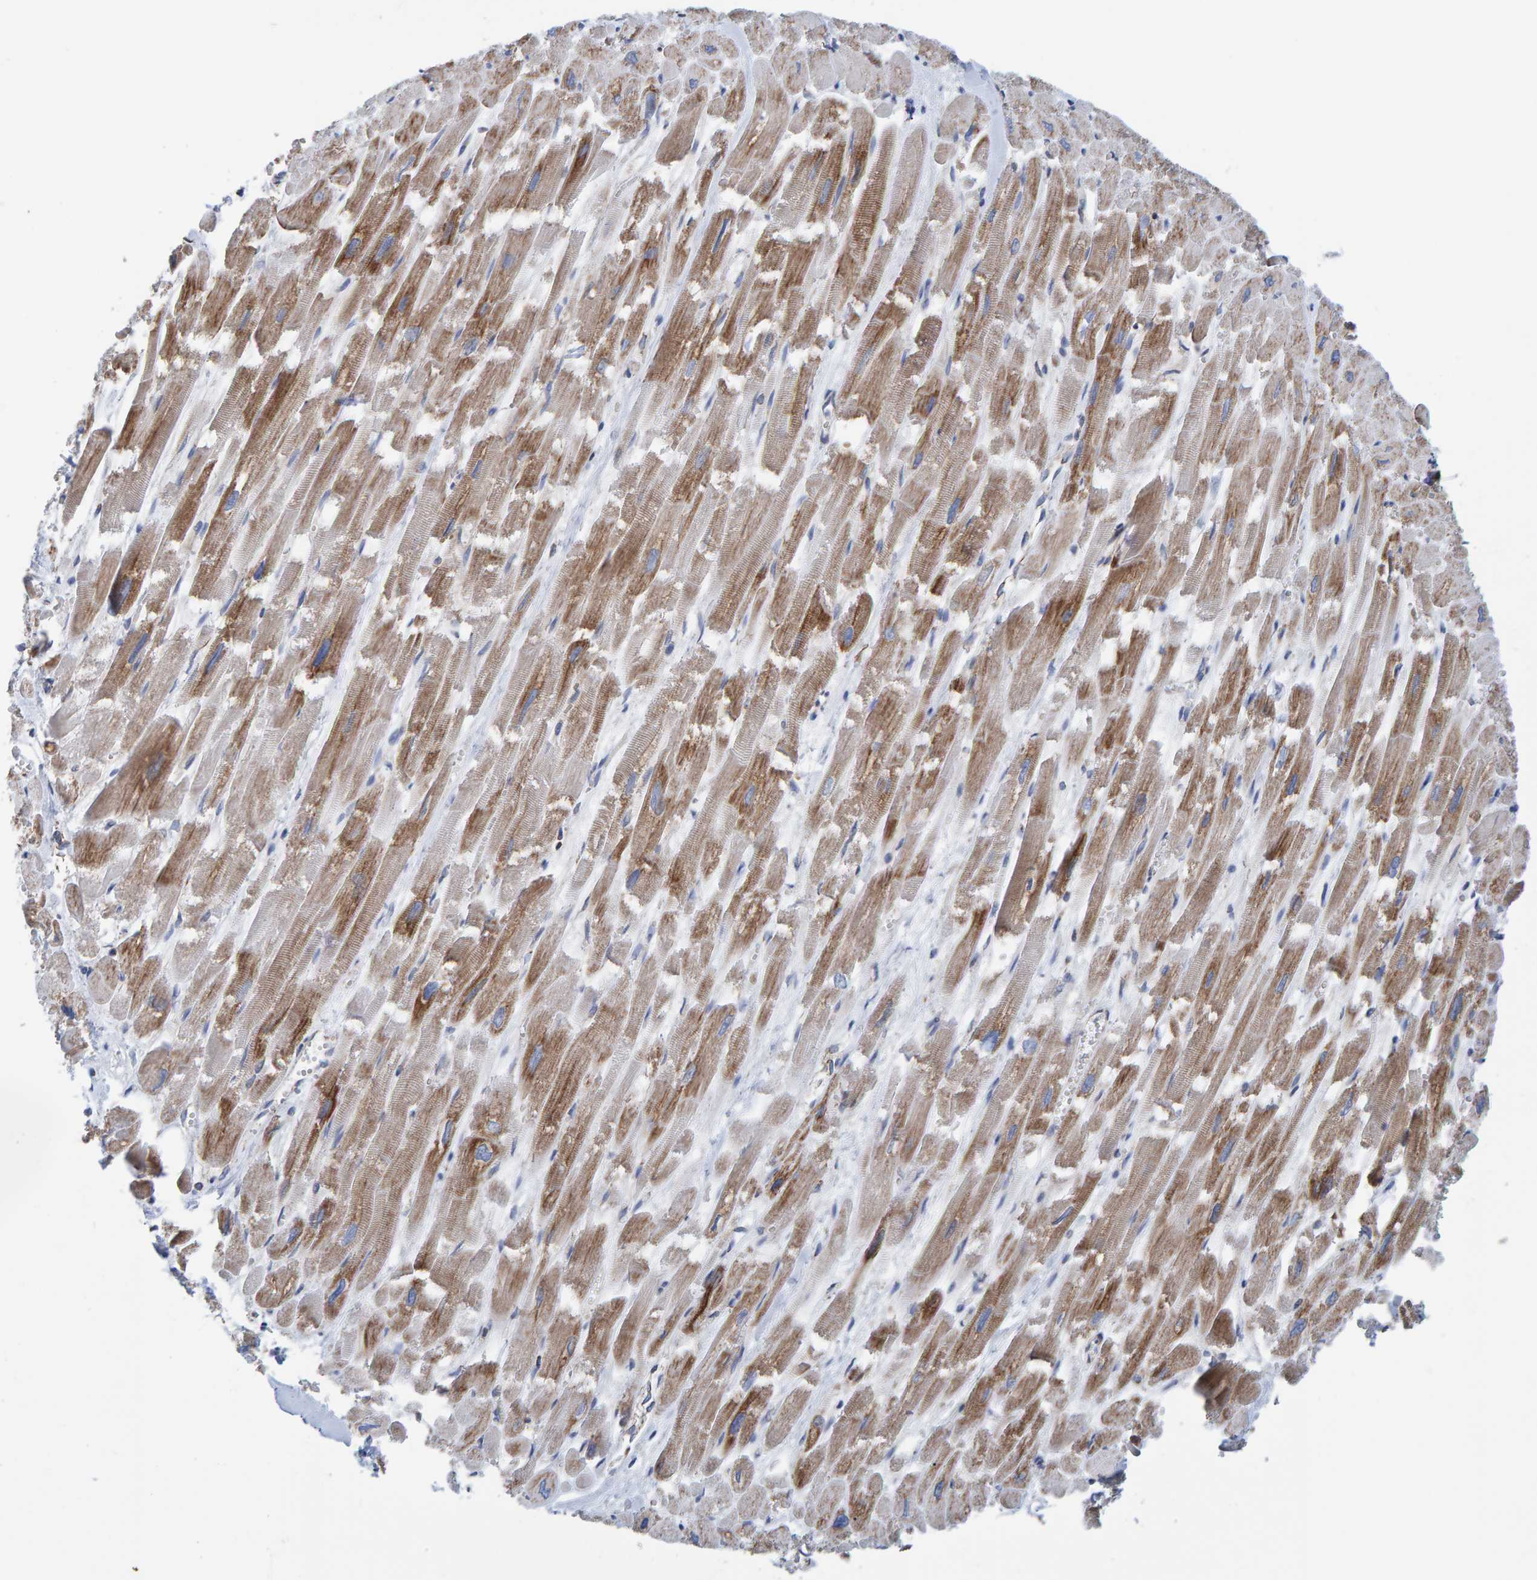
{"staining": {"intensity": "strong", "quantity": "25%-75%", "location": "cytoplasmic/membranous"}, "tissue": "heart muscle", "cell_type": "Cardiomyocytes", "image_type": "normal", "snomed": [{"axis": "morphology", "description": "Normal tissue, NOS"}, {"axis": "topography", "description": "Heart"}], "caption": "Heart muscle stained with a protein marker displays strong staining in cardiomyocytes.", "gene": "ENSG00000262660", "patient": {"sex": "male", "age": 54}}